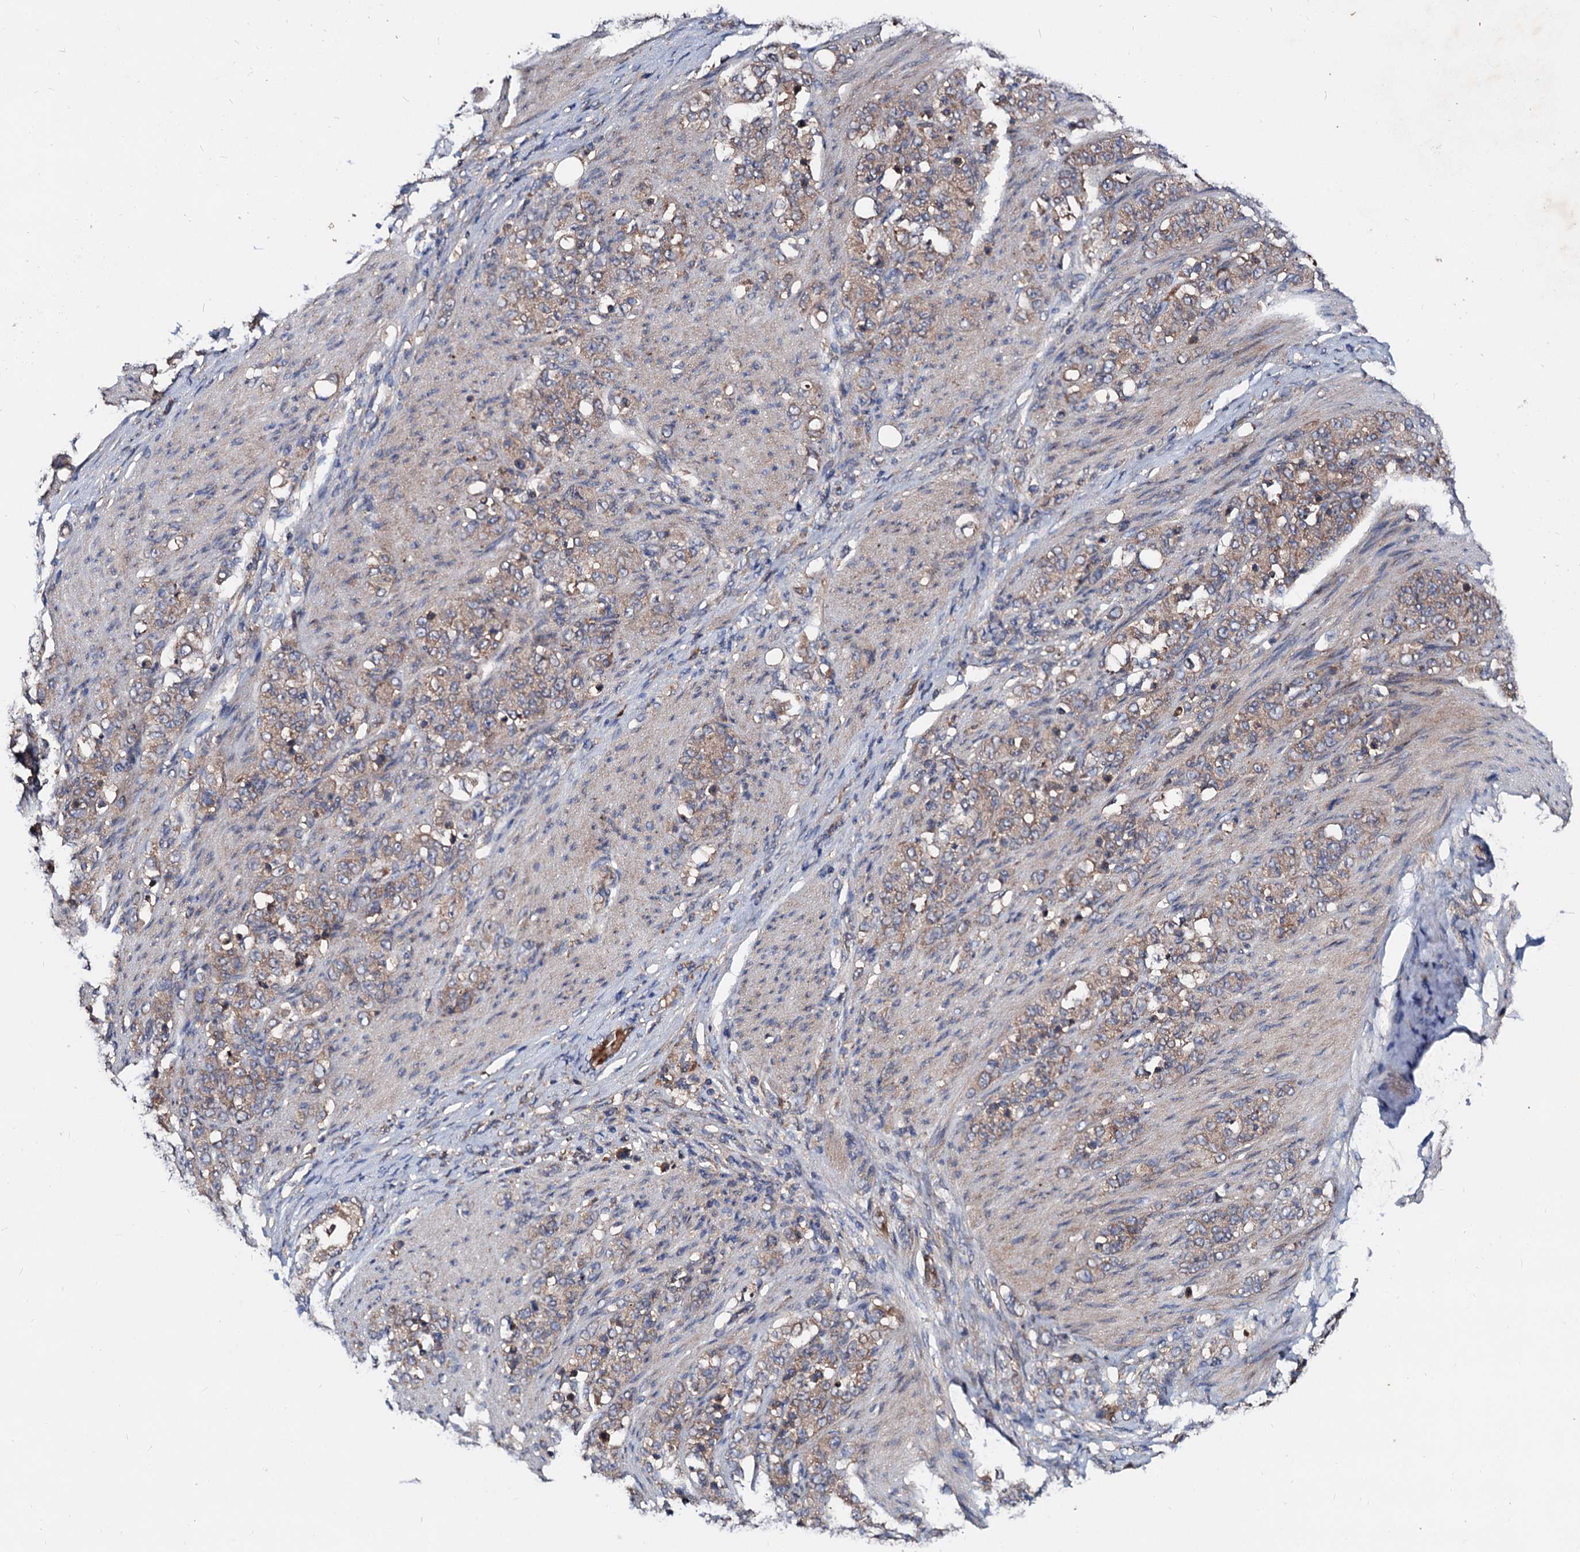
{"staining": {"intensity": "weak", "quantity": ">75%", "location": "cytoplasmic/membranous"}, "tissue": "stomach cancer", "cell_type": "Tumor cells", "image_type": "cancer", "snomed": [{"axis": "morphology", "description": "Adenocarcinoma, NOS"}, {"axis": "topography", "description": "Stomach"}], "caption": "This histopathology image exhibits IHC staining of human adenocarcinoma (stomach), with low weak cytoplasmic/membranous staining in about >75% of tumor cells.", "gene": "EXTL1", "patient": {"sex": "female", "age": 79}}